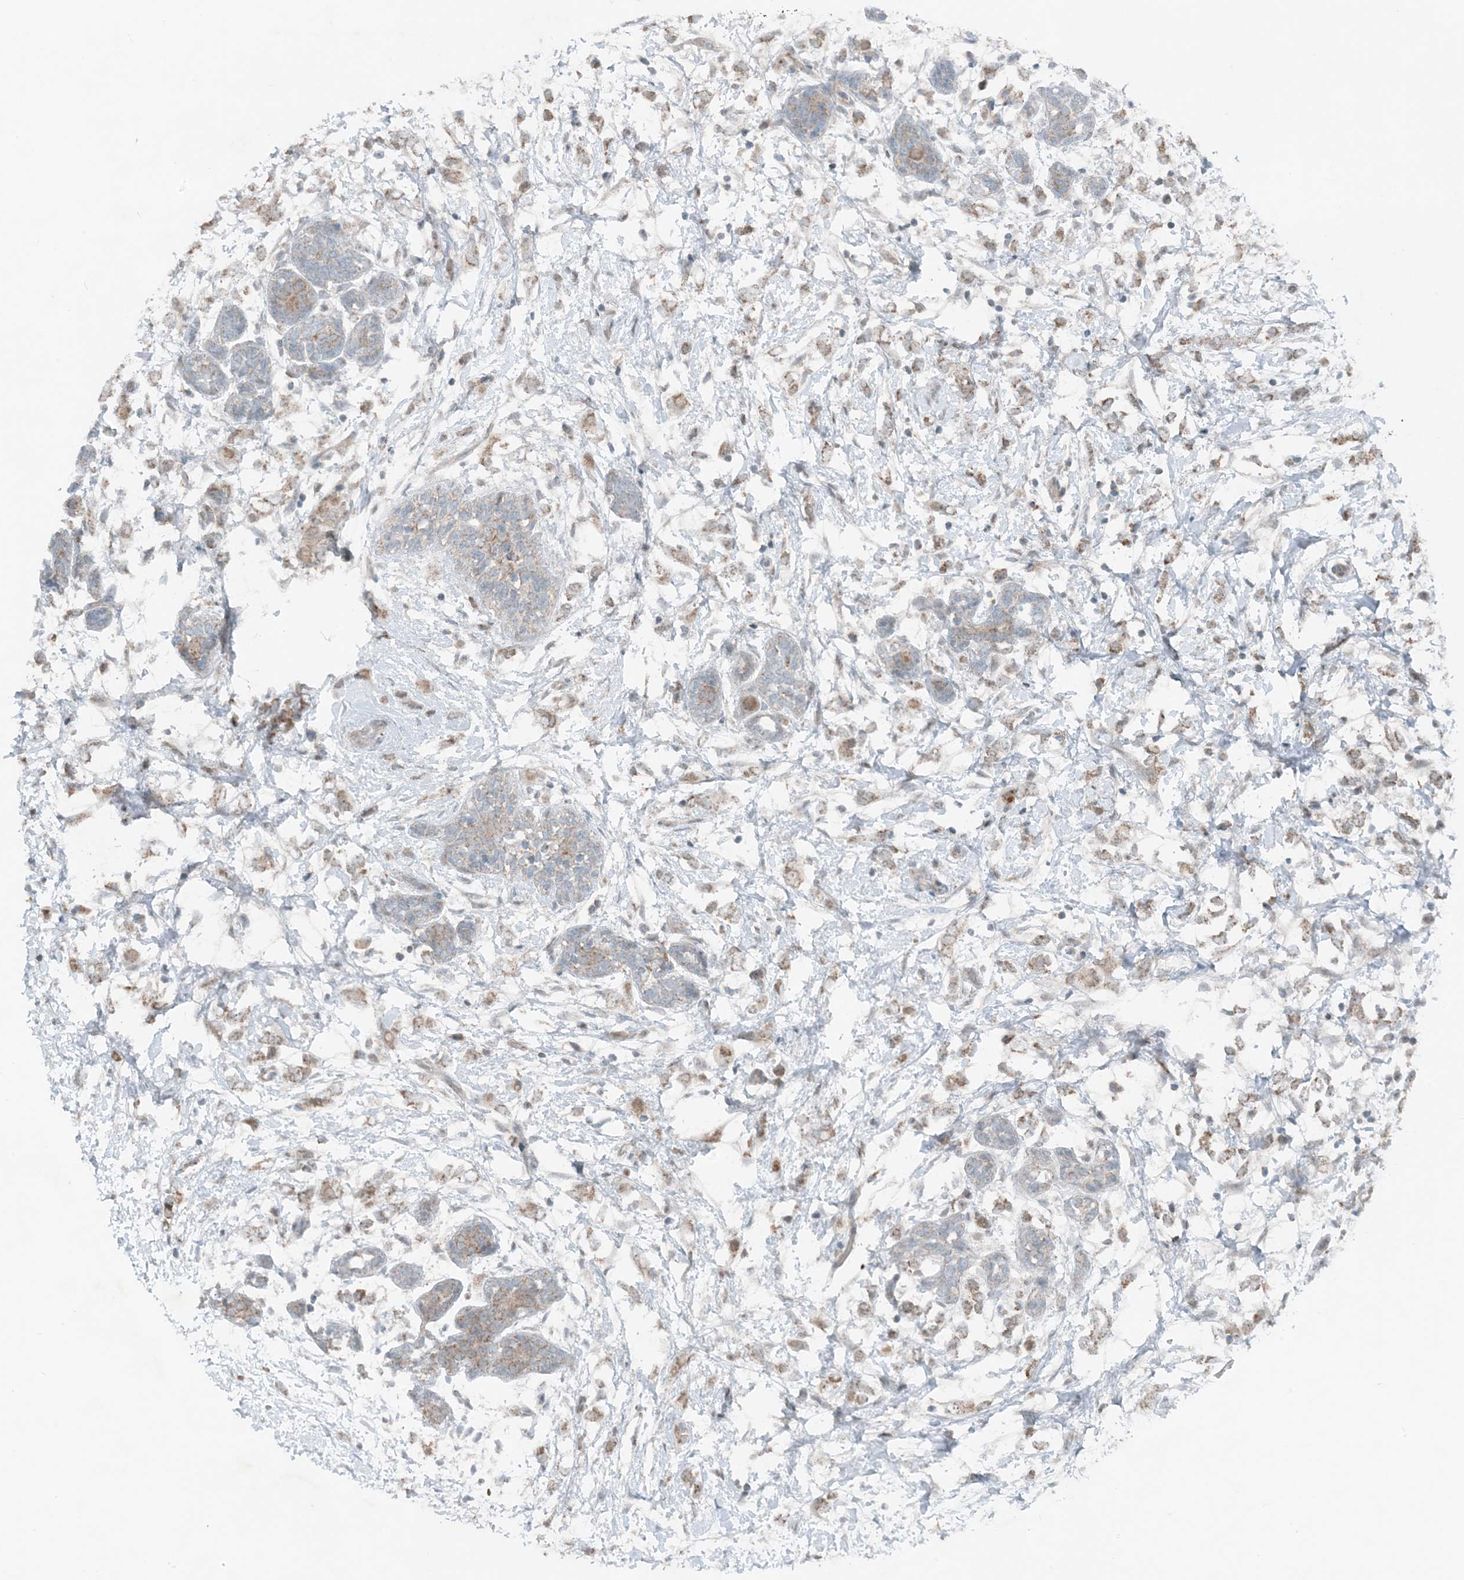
{"staining": {"intensity": "weak", "quantity": ">75%", "location": "cytoplasmic/membranous"}, "tissue": "breast cancer", "cell_type": "Tumor cells", "image_type": "cancer", "snomed": [{"axis": "morphology", "description": "Normal tissue, NOS"}, {"axis": "morphology", "description": "Lobular carcinoma"}, {"axis": "topography", "description": "Breast"}], "caption": "Protein staining of lobular carcinoma (breast) tissue demonstrates weak cytoplasmic/membranous positivity in approximately >75% of tumor cells.", "gene": "MITD1", "patient": {"sex": "female", "age": 47}}